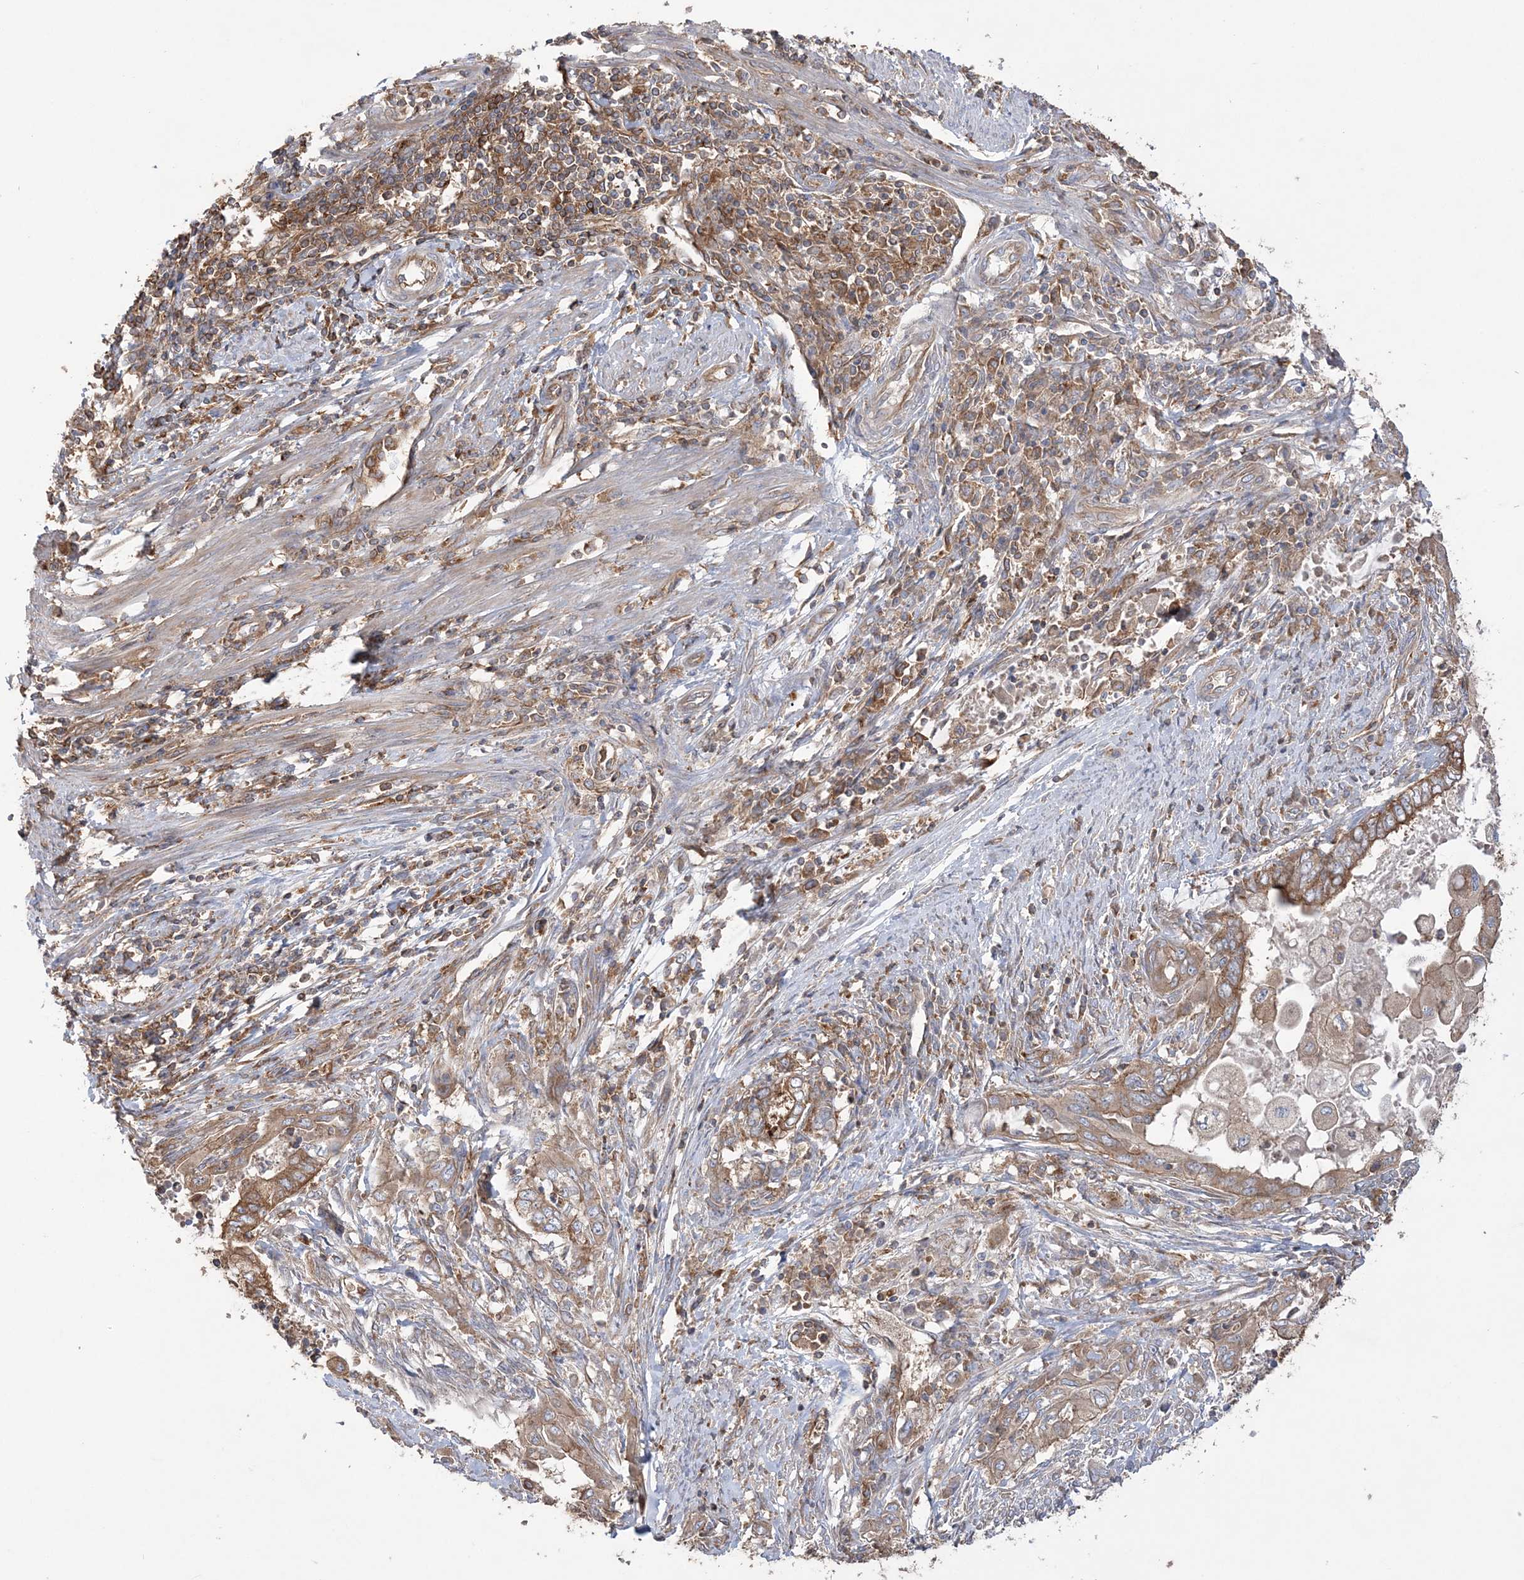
{"staining": {"intensity": "moderate", "quantity": ">75%", "location": "cytoplasmic/membranous"}, "tissue": "endometrial cancer", "cell_type": "Tumor cells", "image_type": "cancer", "snomed": [{"axis": "morphology", "description": "Adenocarcinoma, NOS"}, {"axis": "topography", "description": "Uterus"}, {"axis": "topography", "description": "Endometrium"}], "caption": "Brown immunohistochemical staining in endometrial adenocarcinoma displays moderate cytoplasmic/membranous positivity in about >75% of tumor cells.", "gene": "TBC1D5", "patient": {"sex": "female", "age": 70}}